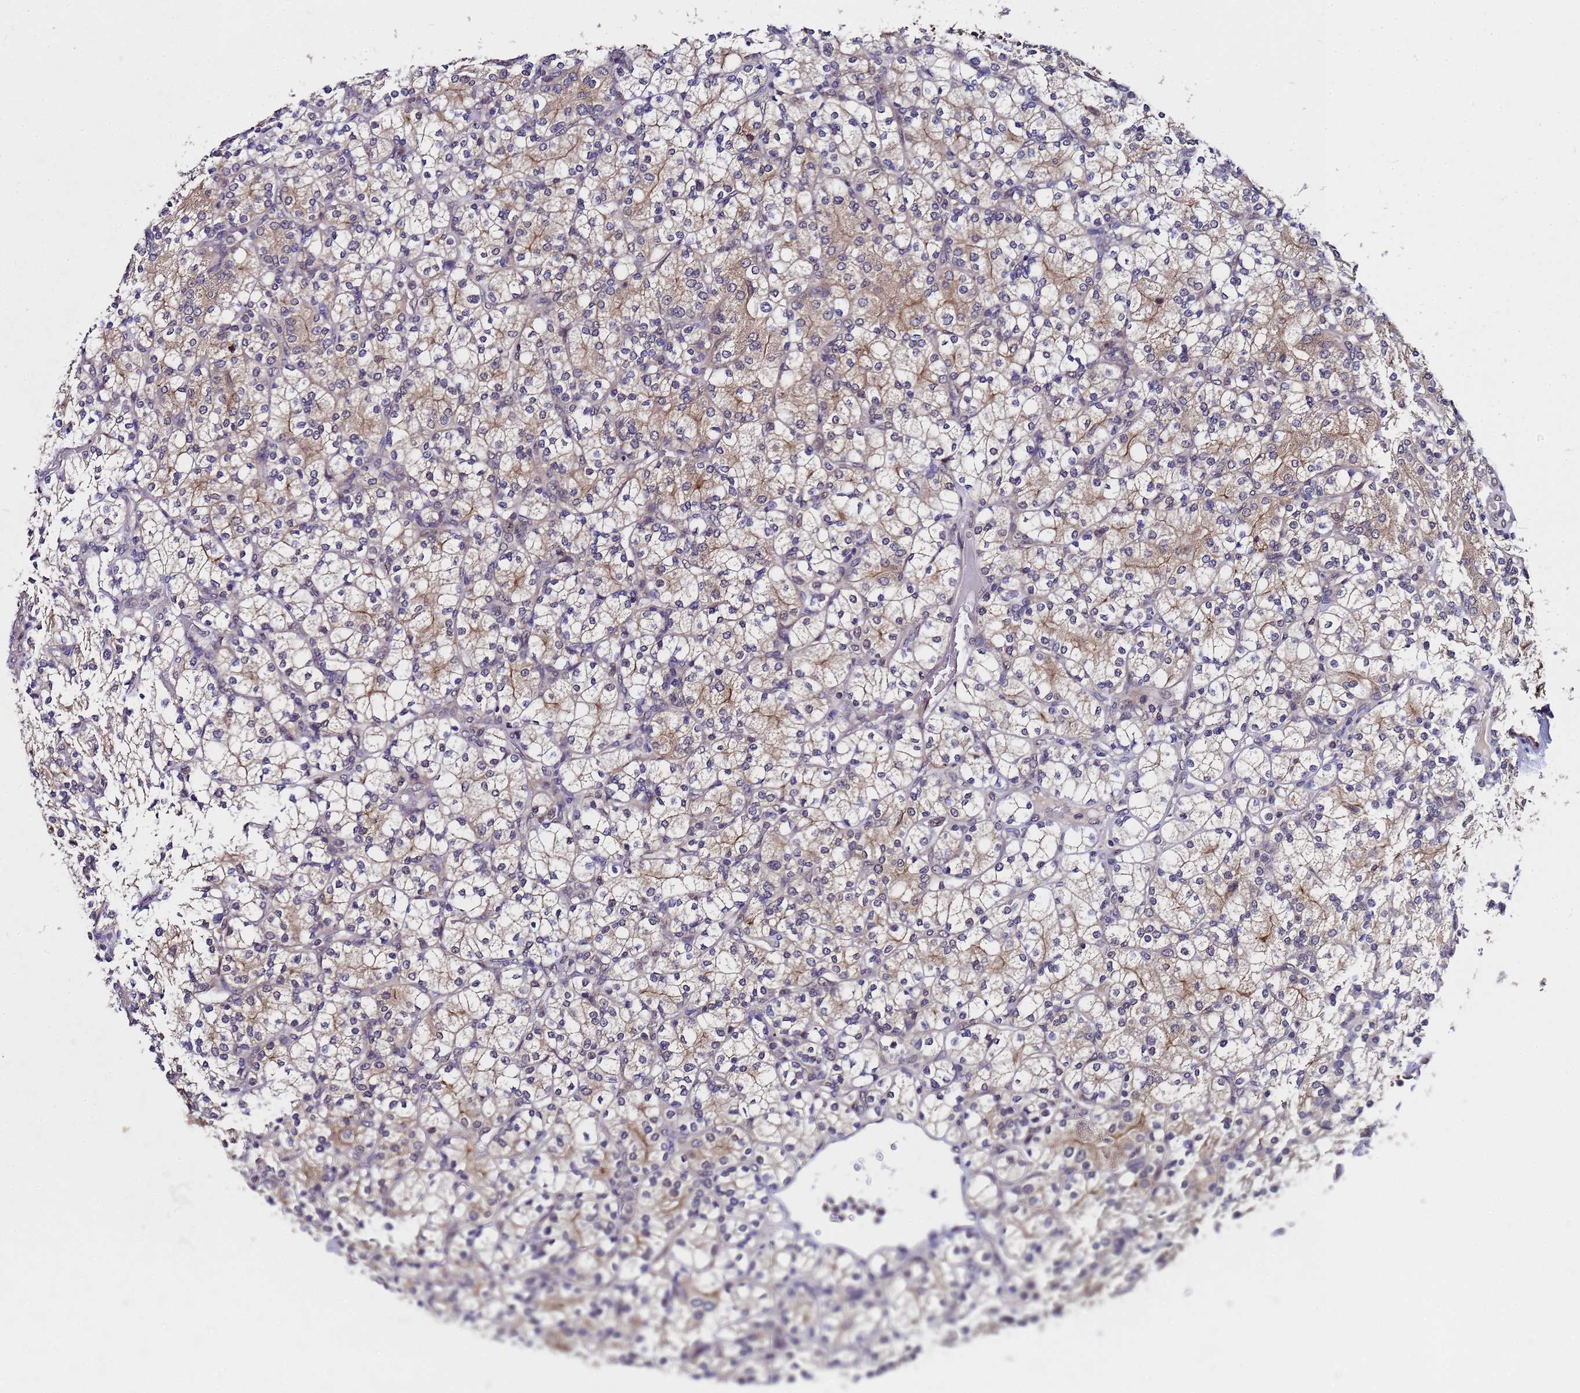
{"staining": {"intensity": "weak", "quantity": ">75%", "location": "cytoplasmic/membranous"}, "tissue": "renal cancer", "cell_type": "Tumor cells", "image_type": "cancer", "snomed": [{"axis": "morphology", "description": "Adenocarcinoma, NOS"}, {"axis": "topography", "description": "Kidney"}], "caption": "IHC photomicrograph of neoplastic tissue: human renal cancer stained using IHC demonstrates low levels of weak protein expression localized specifically in the cytoplasmic/membranous of tumor cells, appearing as a cytoplasmic/membranous brown color.", "gene": "ANAPC13", "patient": {"sex": "male", "age": 77}}